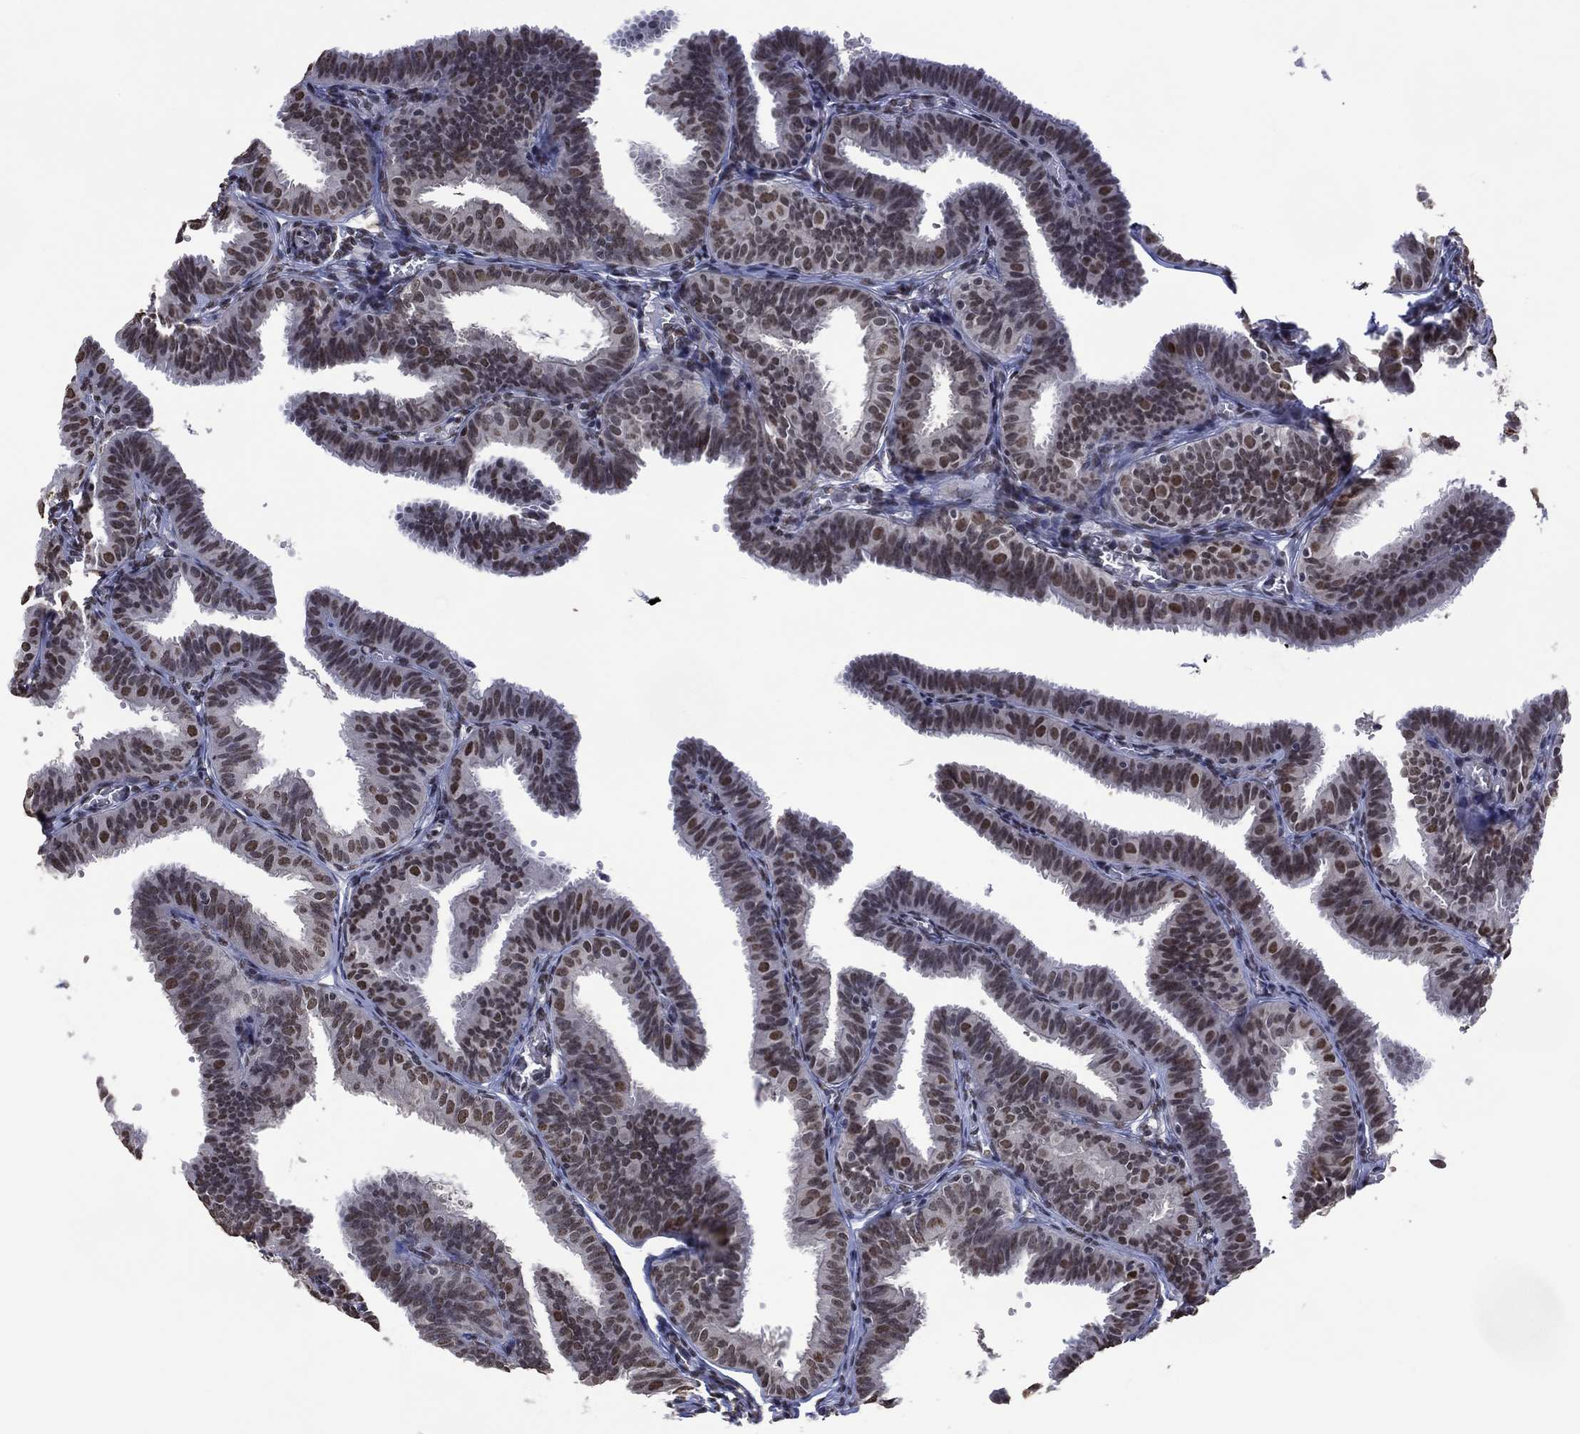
{"staining": {"intensity": "moderate", "quantity": "25%-75%", "location": "nuclear"}, "tissue": "fallopian tube", "cell_type": "Glandular cells", "image_type": "normal", "snomed": [{"axis": "morphology", "description": "Normal tissue, NOS"}, {"axis": "topography", "description": "Fallopian tube"}], "caption": "This micrograph exhibits unremarkable fallopian tube stained with immunohistochemistry to label a protein in brown. The nuclear of glandular cells show moderate positivity for the protein. Nuclei are counter-stained blue.", "gene": "EHMT1", "patient": {"sex": "female", "age": 25}}